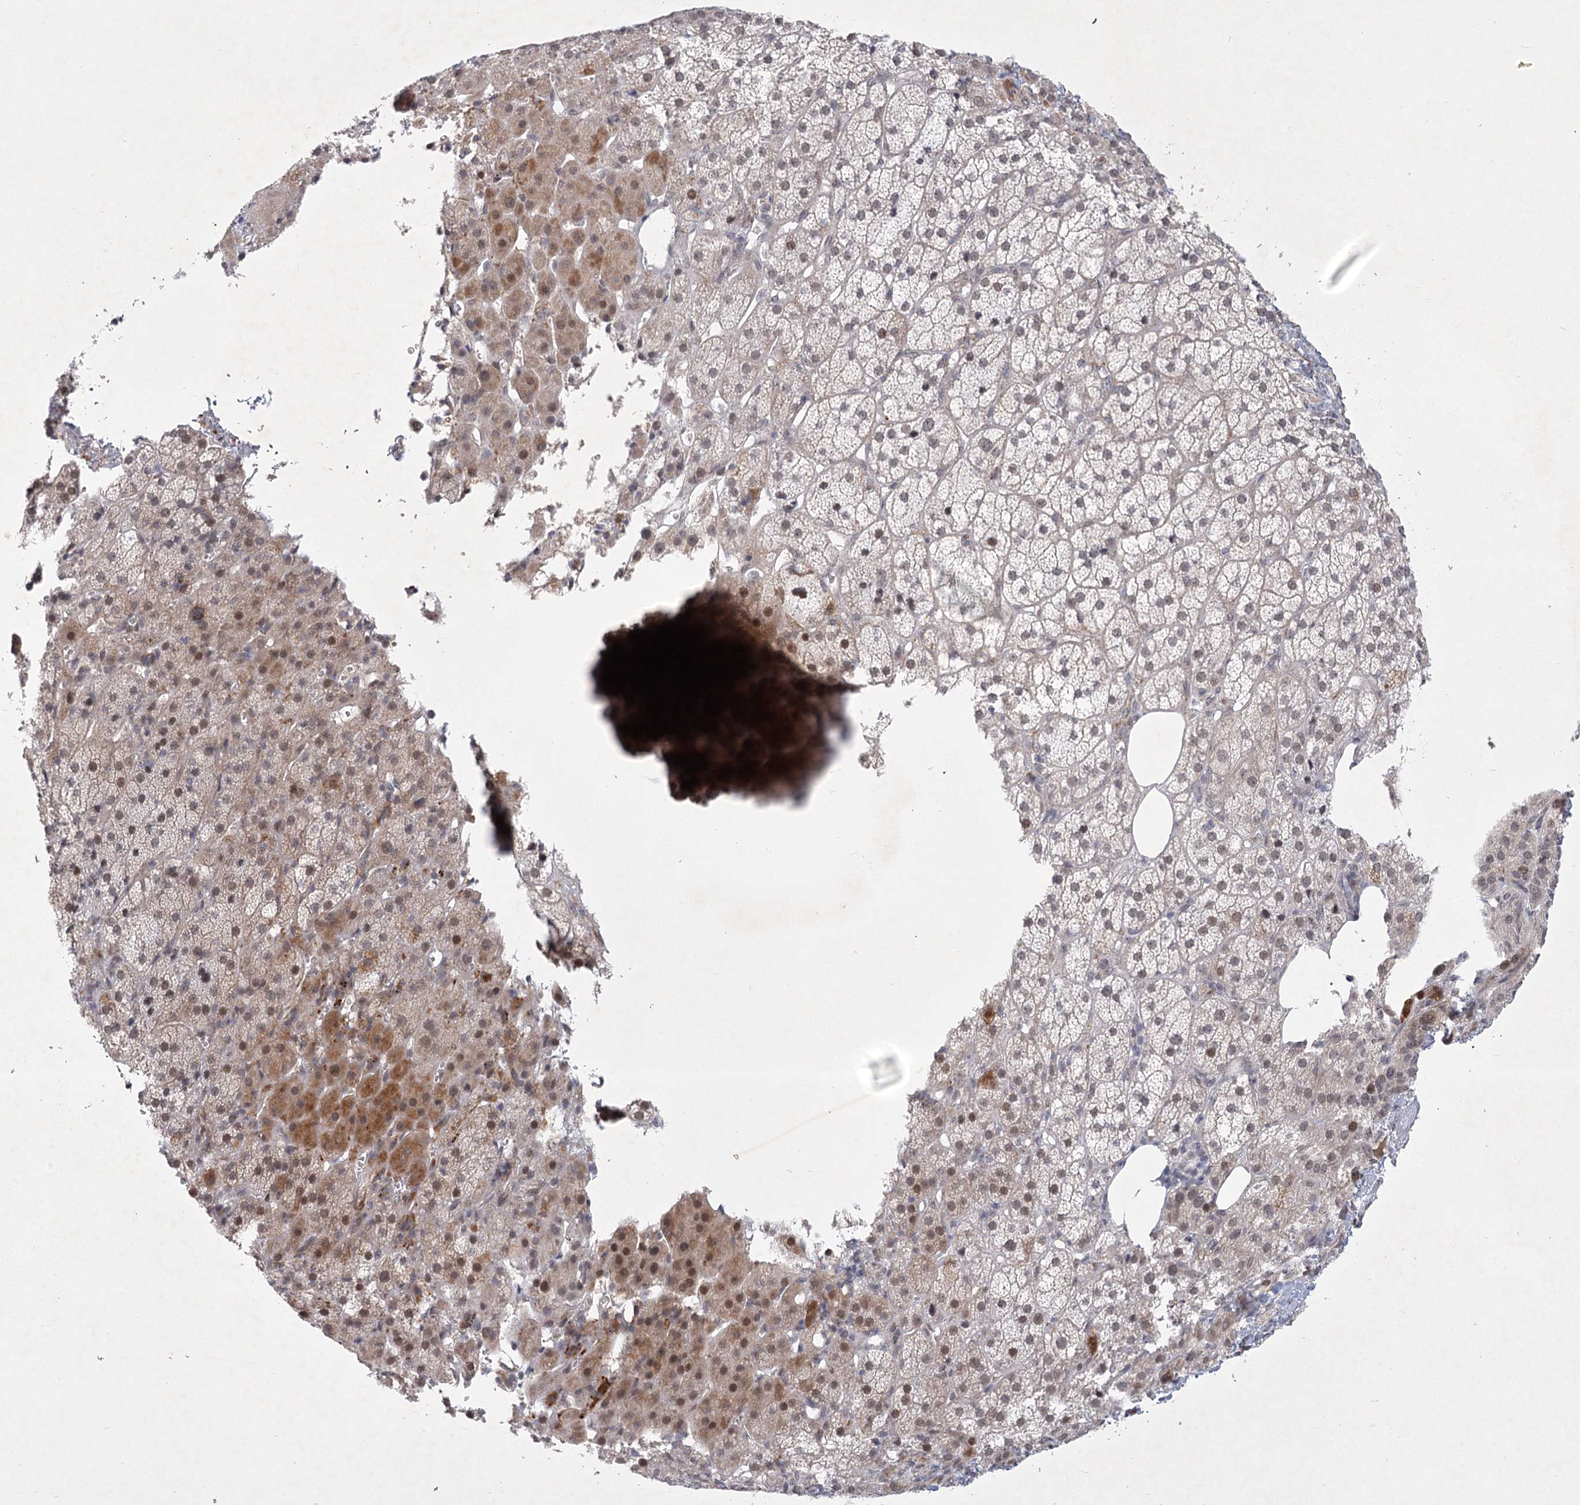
{"staining": {"intensity": "moderate", "quantity": "25%-75%", "location": "cytoplasmic/membranous,nuclear"}, "tissue": "adrenal gland", "cell_type": "Glandular cells", "image_type": "normal", "snomed": [{"axis": "morphology", "description": "Normal tissue, NOS"}, {"axis": "topography", "description": "Adrenal gland"}], "caption": "The immunohistochemical stain highlights moderate cytoplasmic/membranous,nuclear expression in glandular cells of normal adrenal gland.", "gene": "CIB4", "patient": {"sex": "female", "age": 57}}